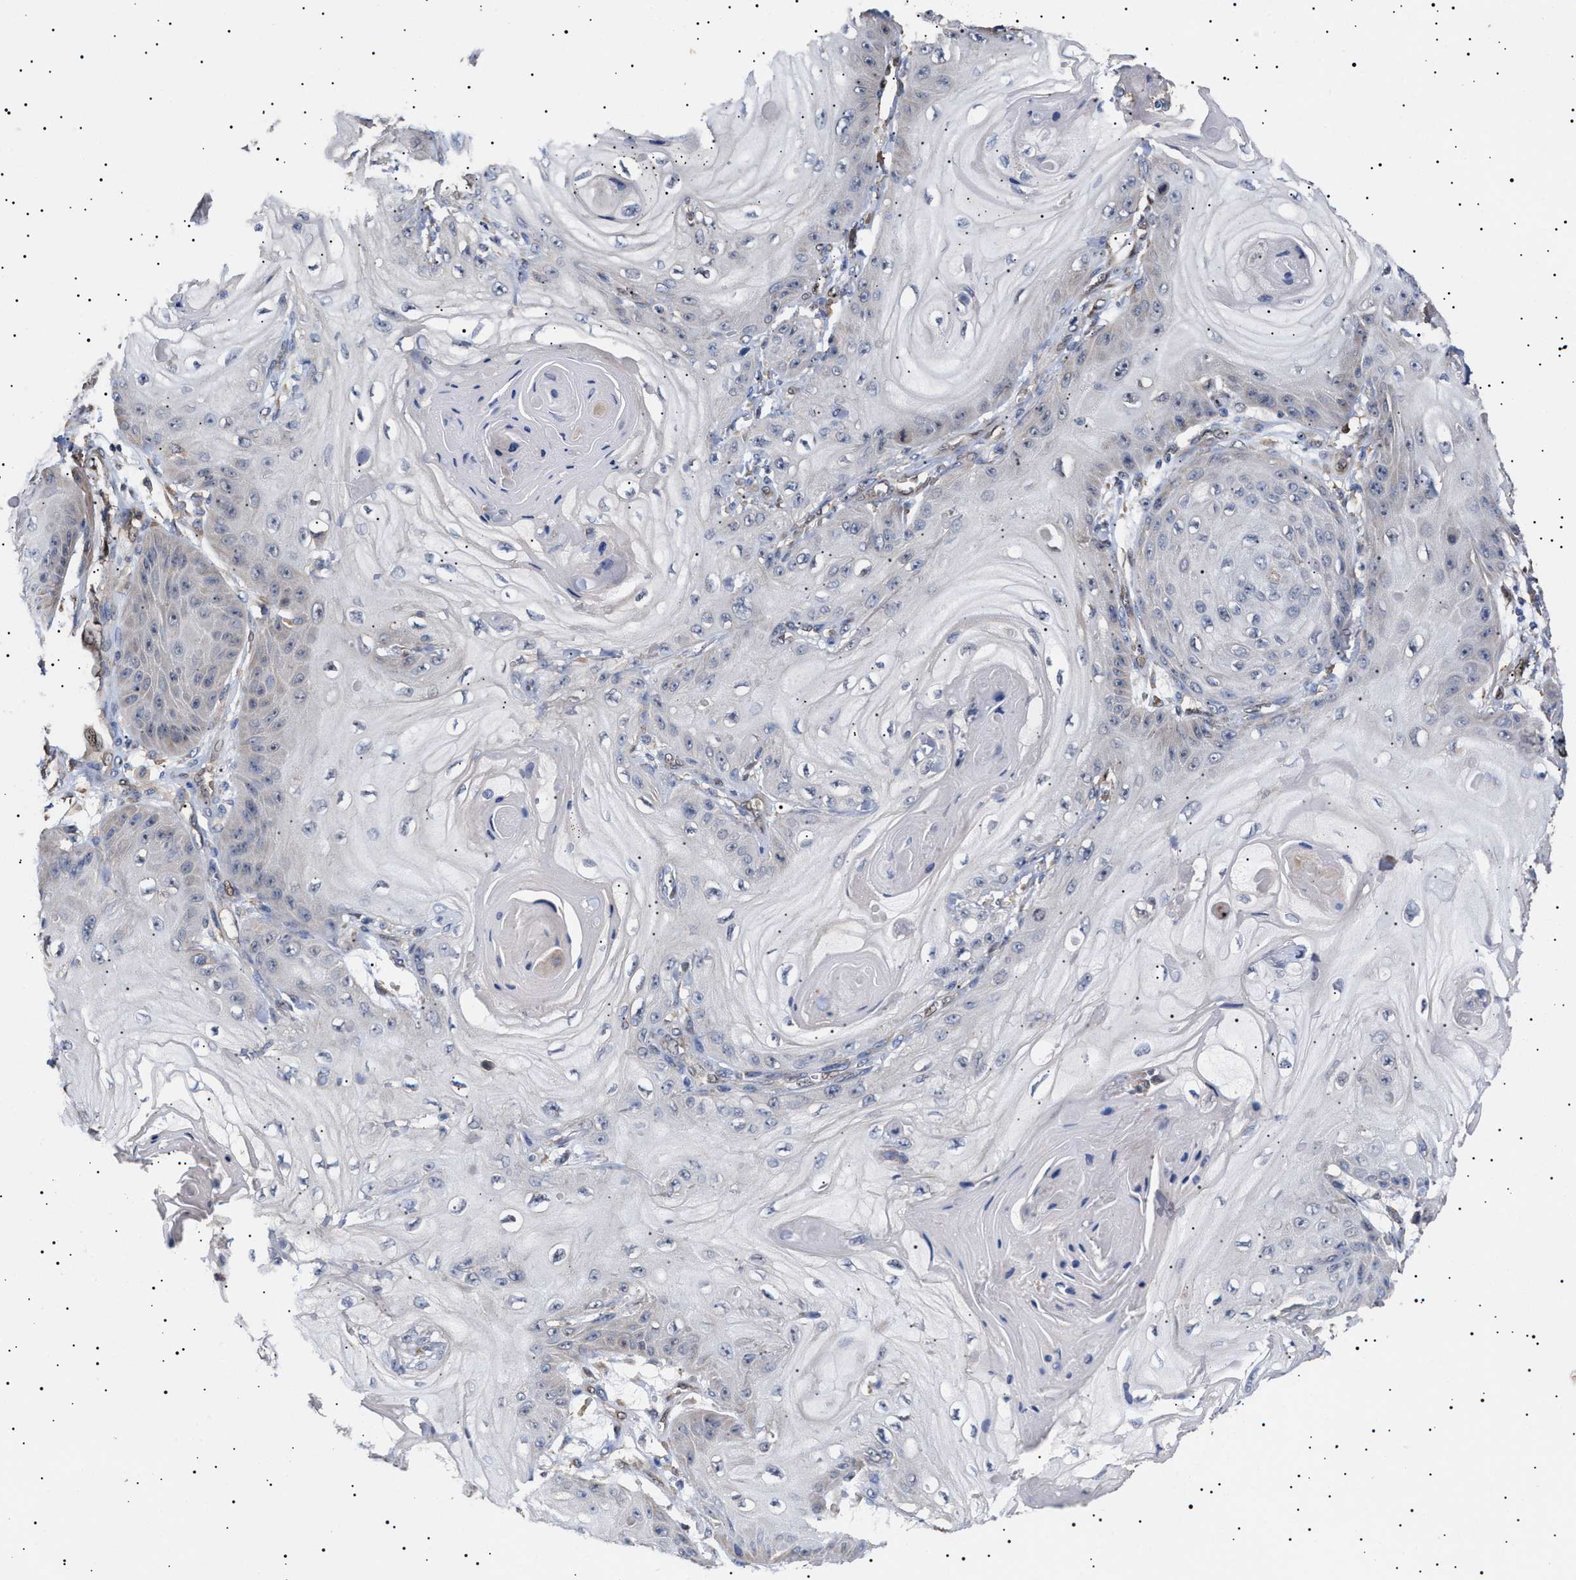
{"staining": {"intensity": "negative", "quantity": "none", "location": "none"}, "tissue": "skin cancer", "cell_type": "Tumor cells", "image_type": "cancer", "snomed": [{"axis": "morphology", "description": "Squamous cell carcinoma, NOS"}, {"axis": "topography", "description": "Skin"}], "caption": "This image is of skin squamous cell carcinoma stained with IHC to label a protein in brown with the nuclei are counter-stained blue. There is no positivity in tumor cells. (DAB IHC with hematoxylin counter stain).", "gene": "KRBA1", "patient": {"sex": "male", "age": 74}}